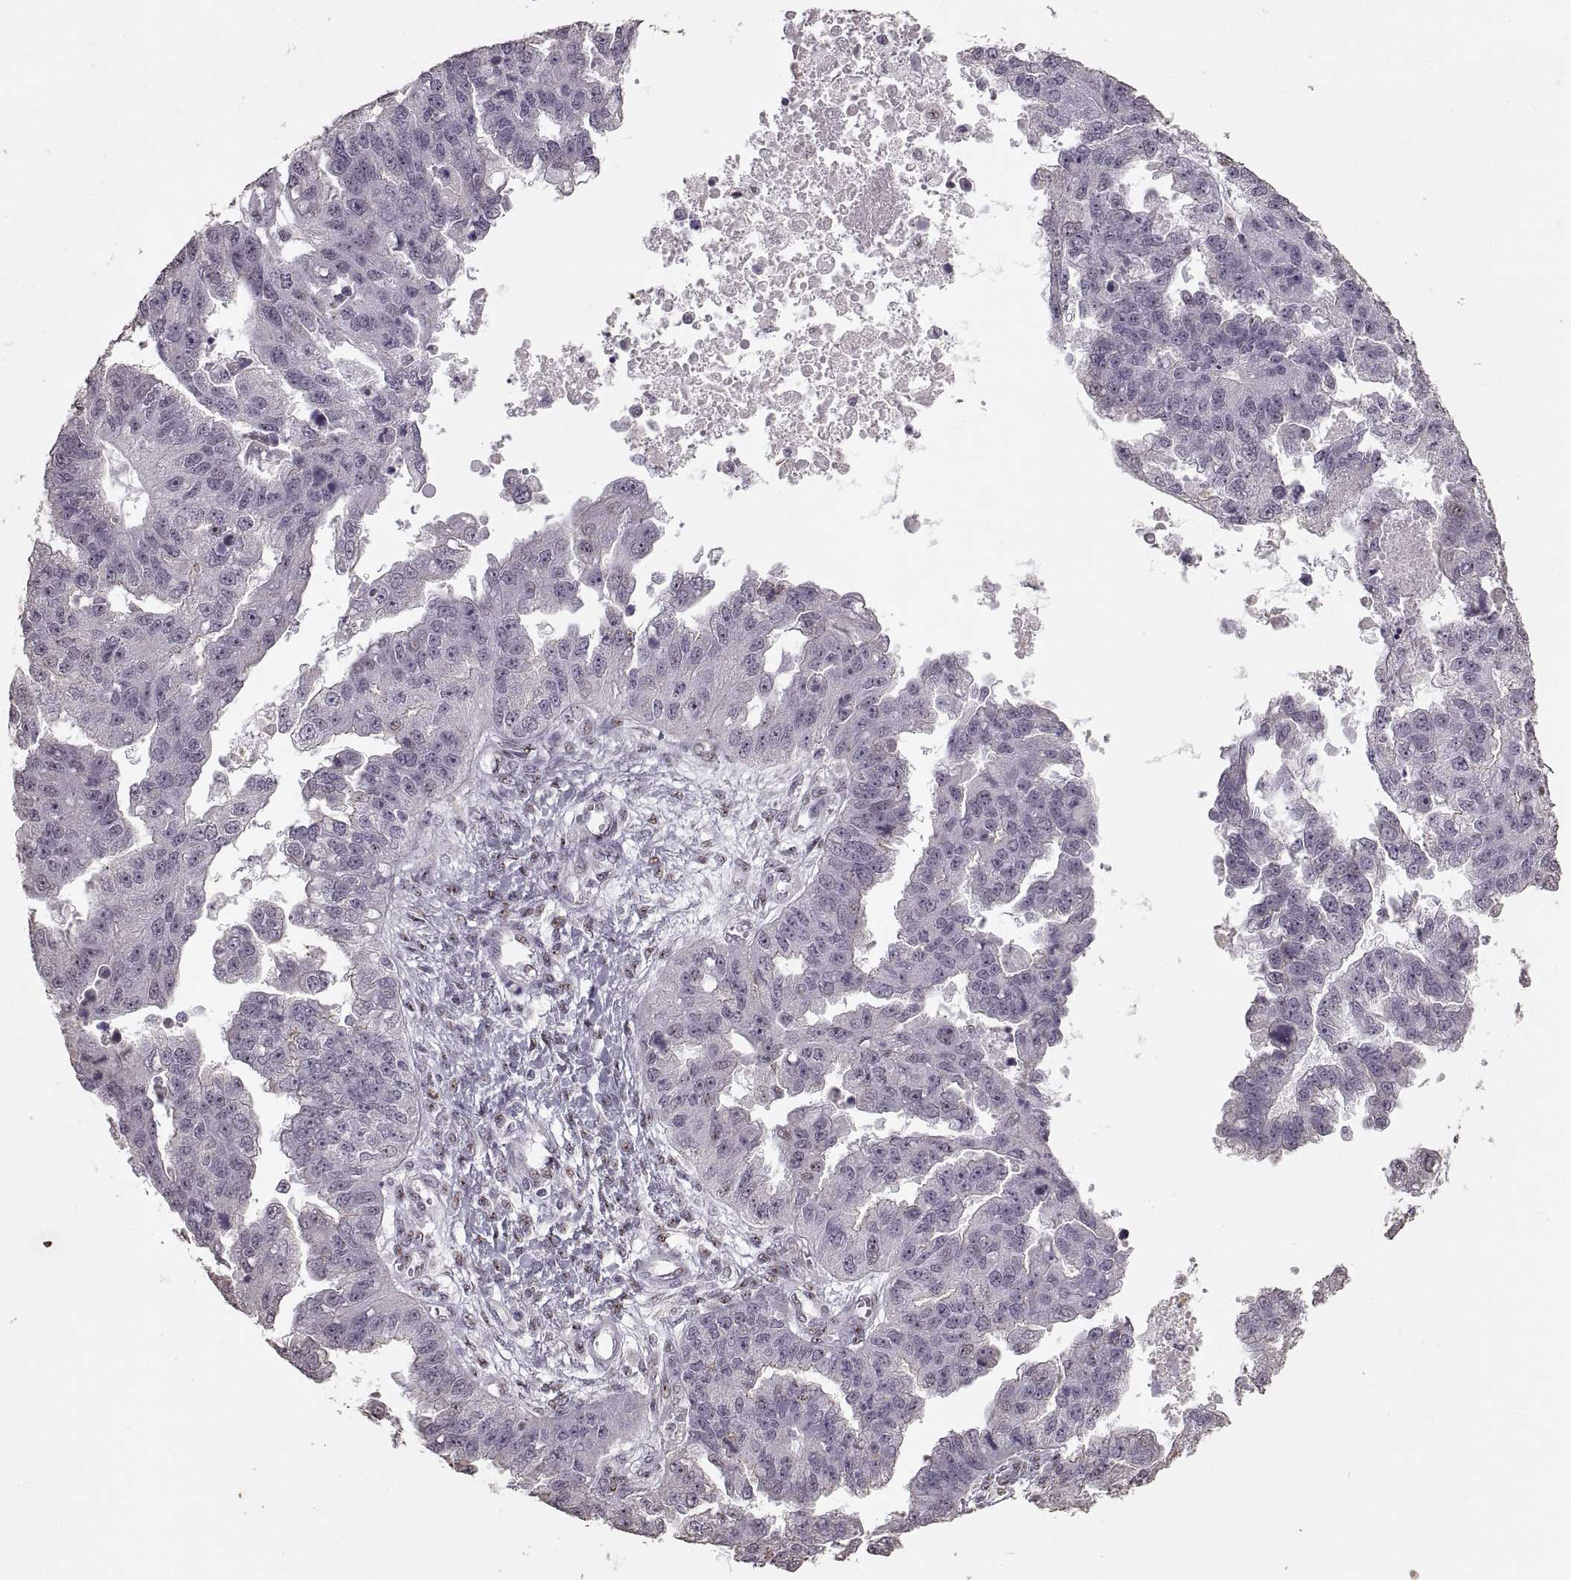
{"staining": {"intensity": "negative", "quantity": "none", "location": "none"}, "tissue": "ovarian cancer", "cell_type": "Tumor cells", "image_type": "cancer", "snomed": [{"axis": "morphology", "description": "Cystadenocarcinoma, serous, NOS"}, {"axis": "topography", "description": "Ovary"}], "caption": "The photomicrograph shows no staining of tumor cells in ovarian serous cystadenocarcinoma.", "gene": "PALS1", "patient": {"sex": "female", "age": 58}}